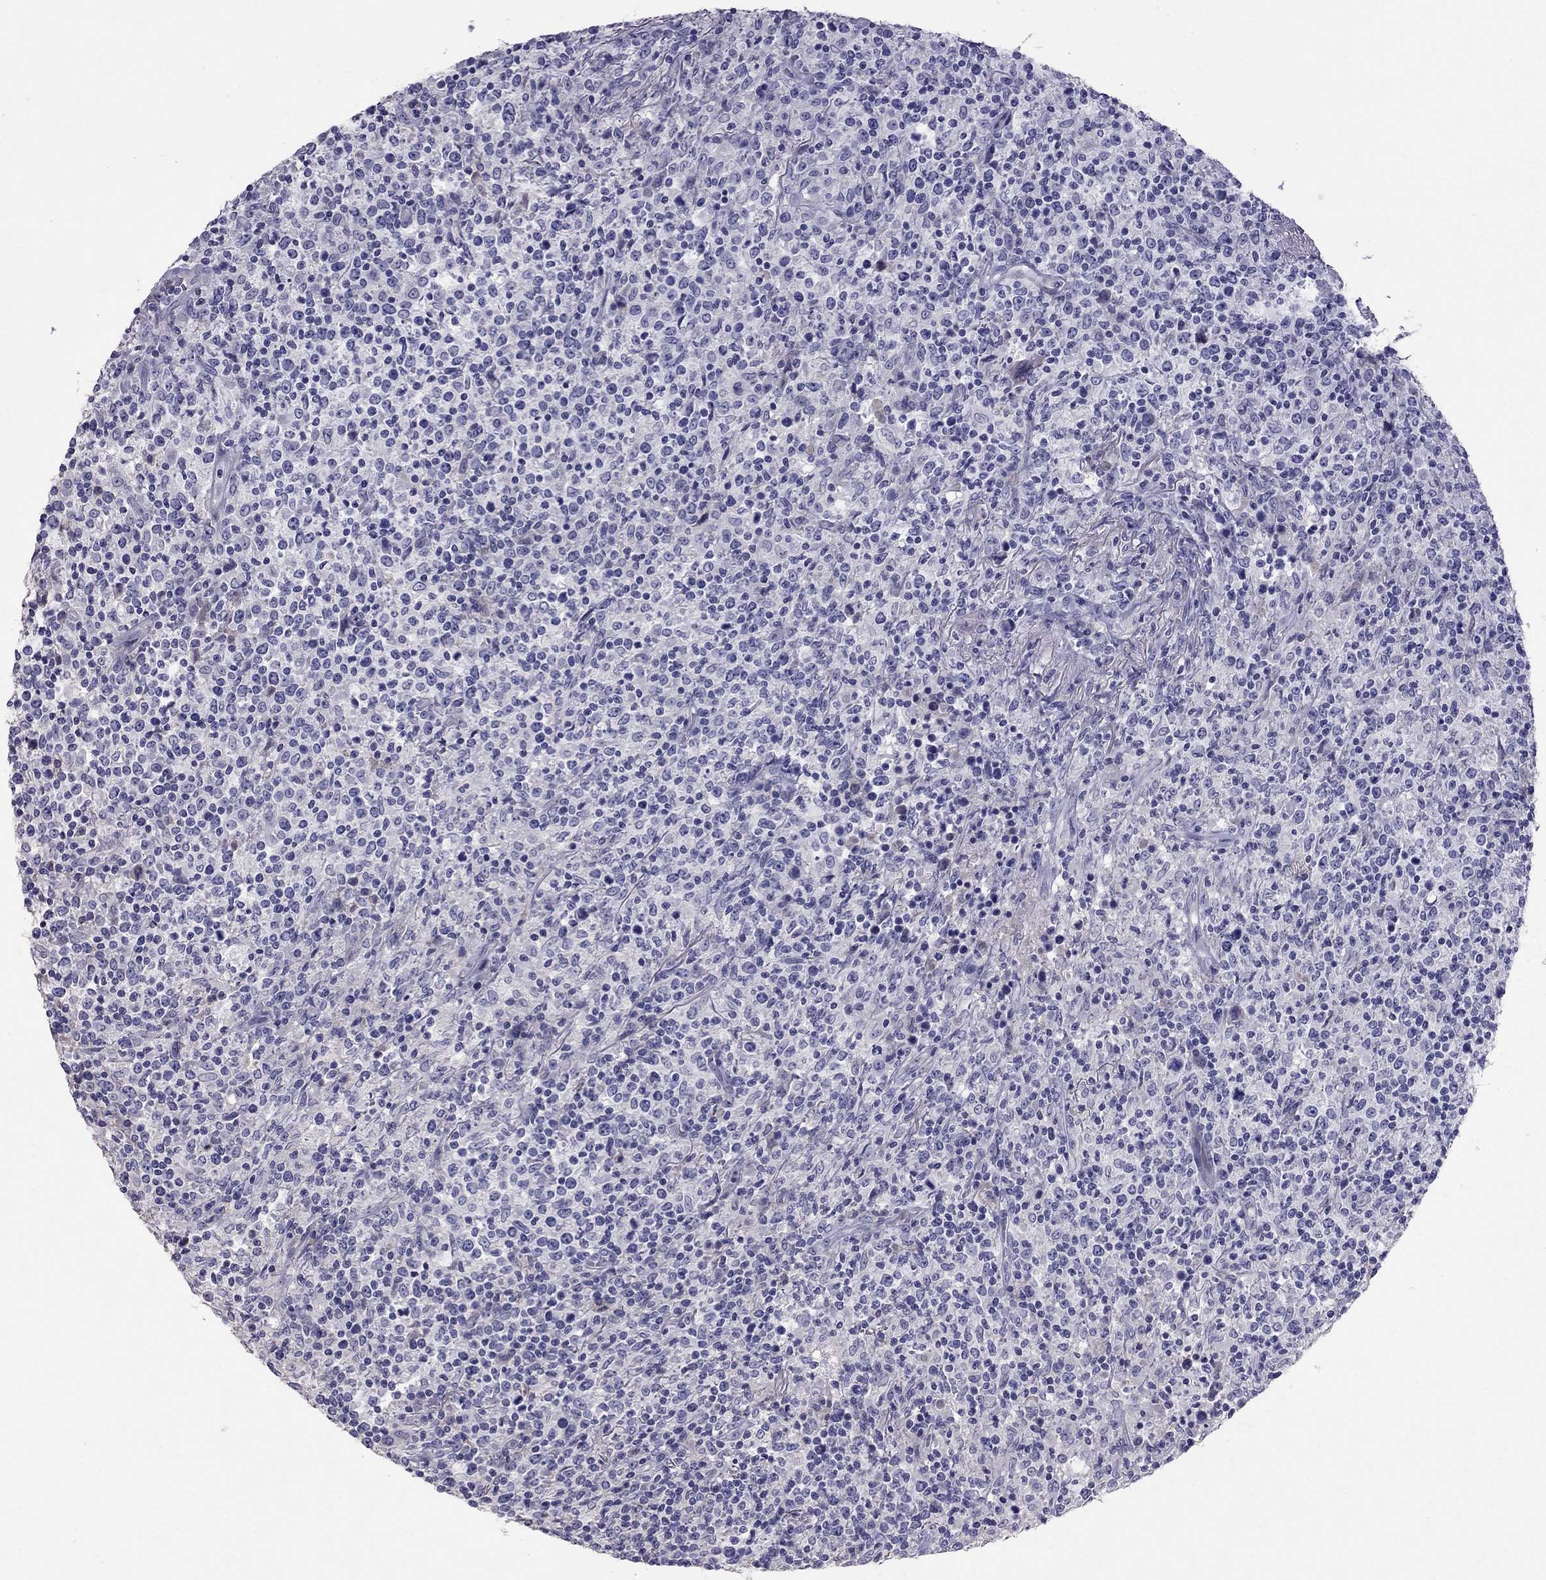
{"staining": {"intensity": "negative", "quantity": "none", "location": "none"}, "tissue": "lymphoma", "cell_type": "Tumor cells", "image_type": "cancer", "snomed": [{"axis": "morphology", "description": "Malignant lymphoma, non-Hodgkin's type, High grade"}, {"axis": "topography", "description": "Lung"}], "caption": "Immunohistochemistry (IHC) of human high-grade malignant lymphoma, non-Hodgkin's type shows no positivity in tumor cells.", "gene": "CFAP91", "patient": {"sex": "male", "age": 79}}